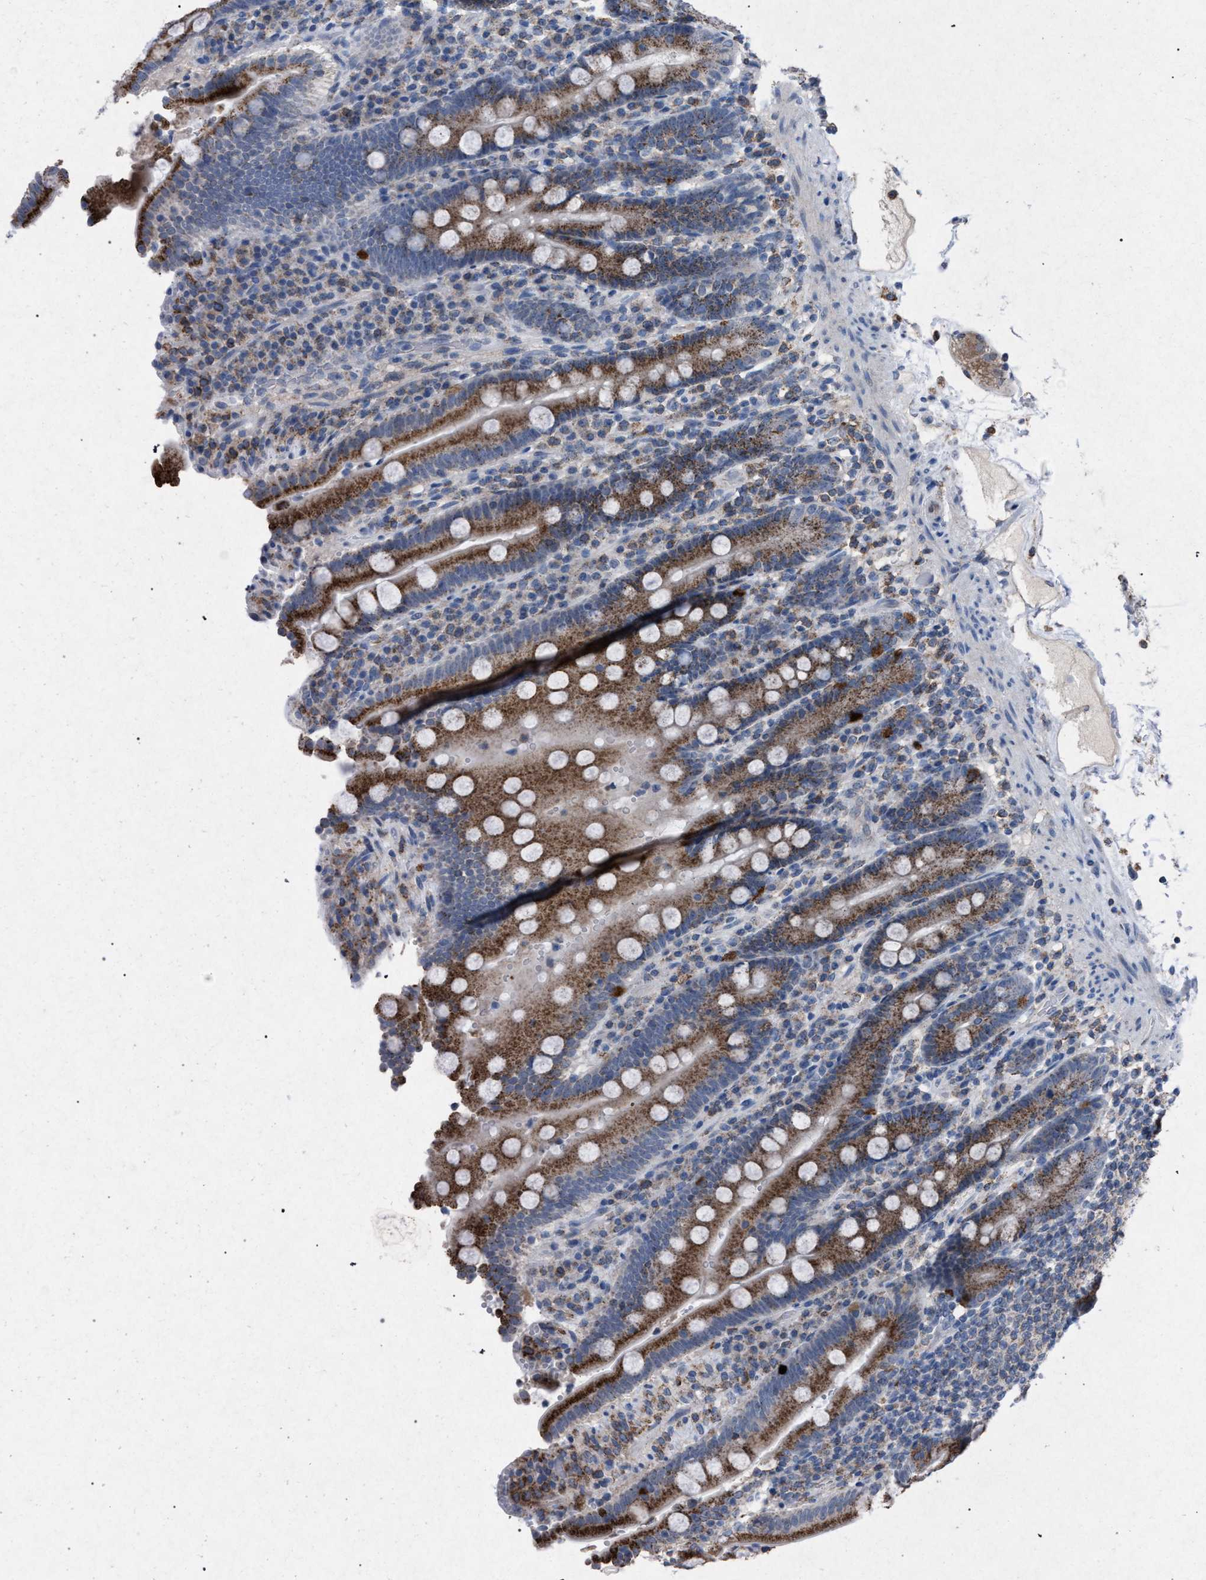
{"staining": {"intensity": "strong", "quantity": ">75%", "location": "cytoplasmic/membranous"}, "tissue": "duodenum", "cell_type": "Glandular cells", "image_type": "normal", "snomed": [{"axis": "morphology", "description": "Normal tissue, NOS"}, {"axis": "topography", "description": "Small intestine, NOS"}], "caption": "IHC photomicrograph of normal human duodenum stained for a protein (brown), which displays high levels of strong cytoplasmic/membranous positivity in approximately >75% of glandular cells.", "gene": "HSD17B4", "patient": {"sex": "female", "age": 71}}